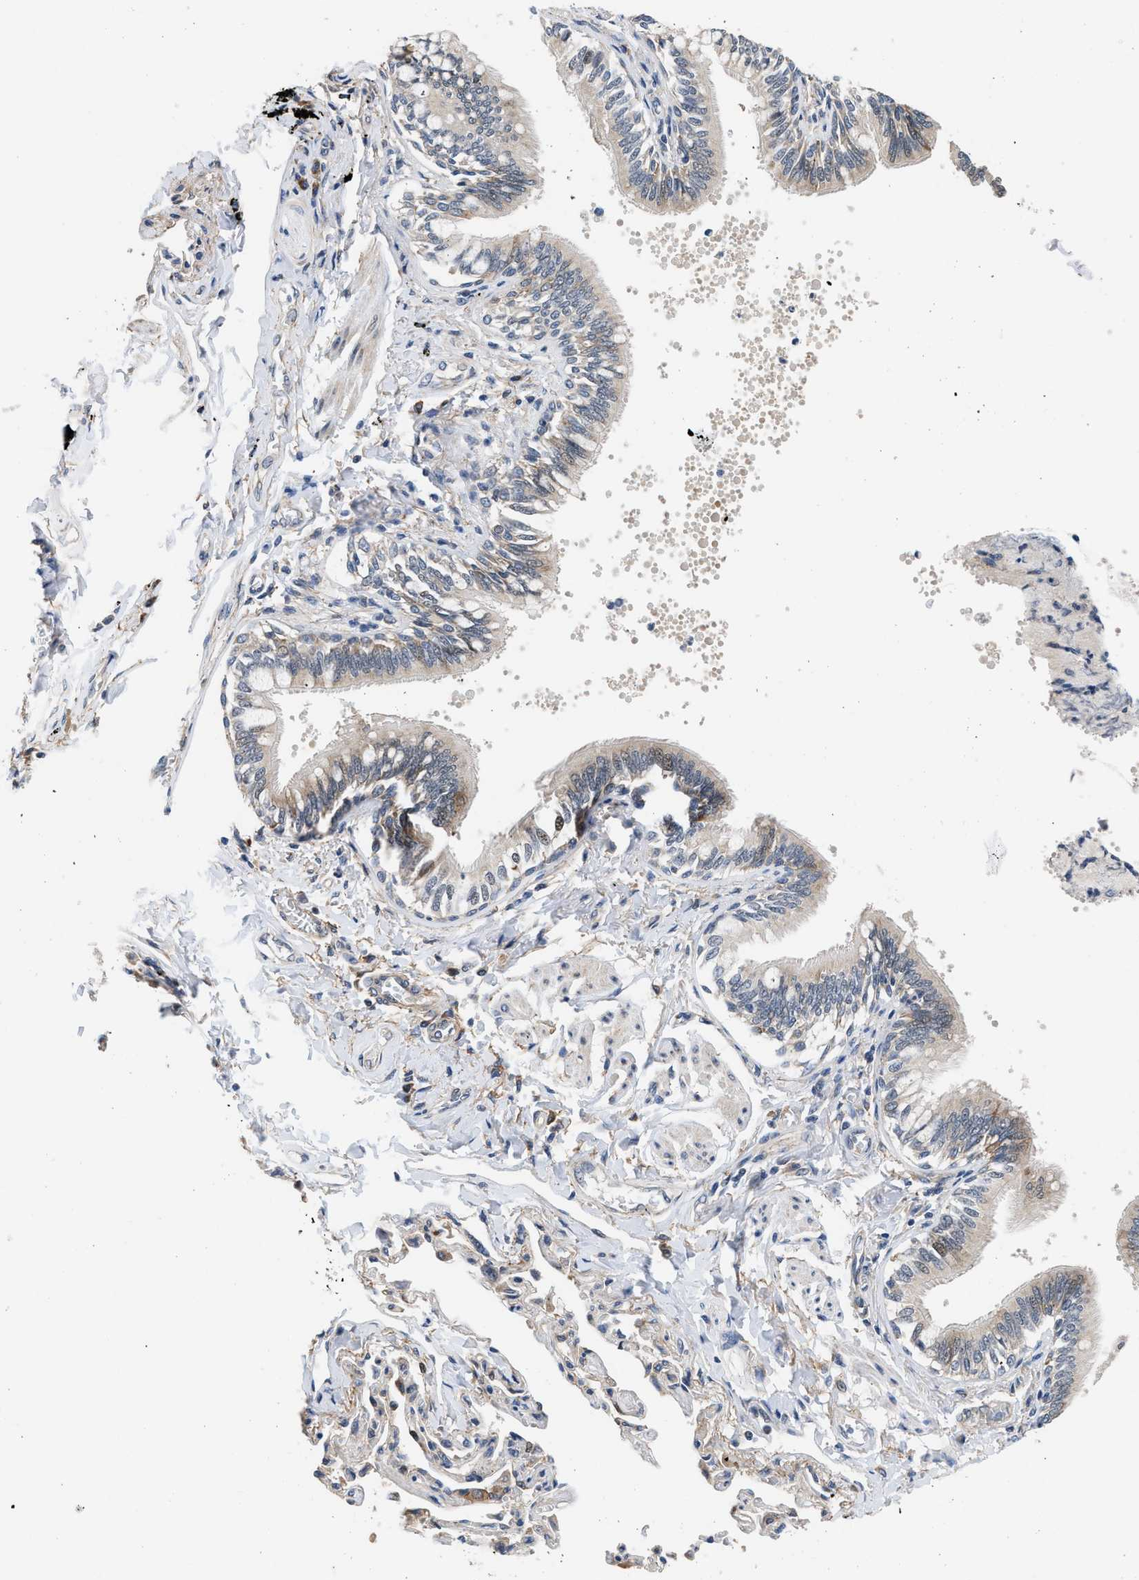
{"staining": {"intensity": "strong", "quantity": ">75%", "location": "cytoplasmic/membranous"}, "tissue": "bronchus", "cell_type": "Respiratory epithelial cells", "image_type": "normal", "snomed": [{"axis": "morphology", "description": "Normal tissue, NOS"}, {"axis": "topography", "description": "Lung"}], "caption": "DAB (3,3'-diaminobenzidine) immunohistochemical staining of unremarkable human bronchus shows strong cytoplasmic/membranous protein positivity in about >75% of respiratory epithelial cells.", "gene": "POLG2", "patient": {"sex": "male", "age": 64}}